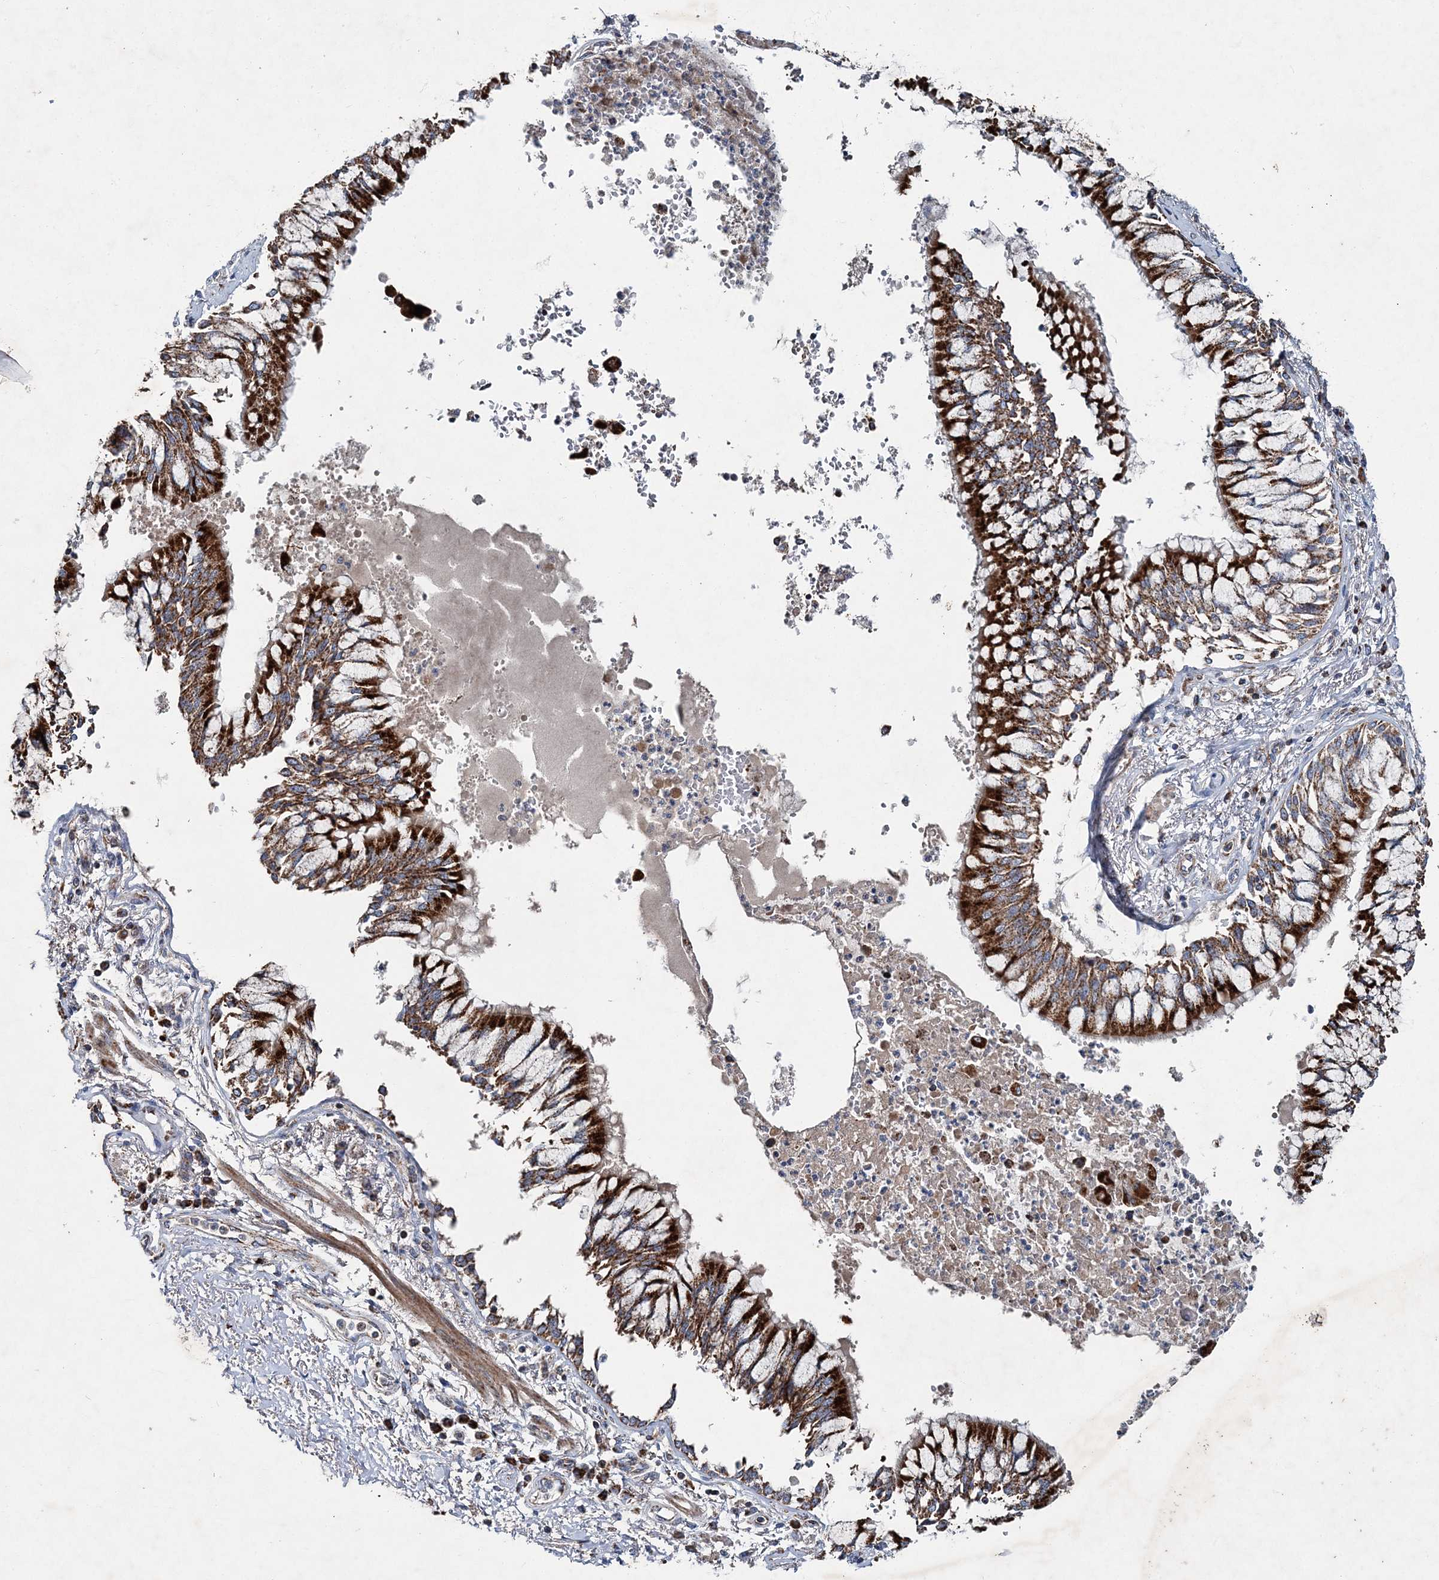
{"staining": {"intensity": "strong", "quantity": ">75%", "location": "cytoplasmic/membranous"}, "tissue": "bronchus", "cell_type": "Respiratory epithelial cells", "image_type": "normal", "snomed": [{"axis": "morphology", "description": "Normal tissue, NOS"}, {"axis": "topography", "description": "Cartilage tissue"}, {"axis": "topography", "description": "Bronchus"}, {"axis": "topography", "description": "Lung"}], "caption": "Protein staining exhibits strong cytoplasmic/membranous staining in approximately >75% of respiratory epithelial cells in benign bronchus. The staining was performed using DAB, with brown indicating positive protein expression. Nuclei are stained blue with hematoxylin.", "gene": "SPAG16", "patient": {"sex": "female", "age": 49}}